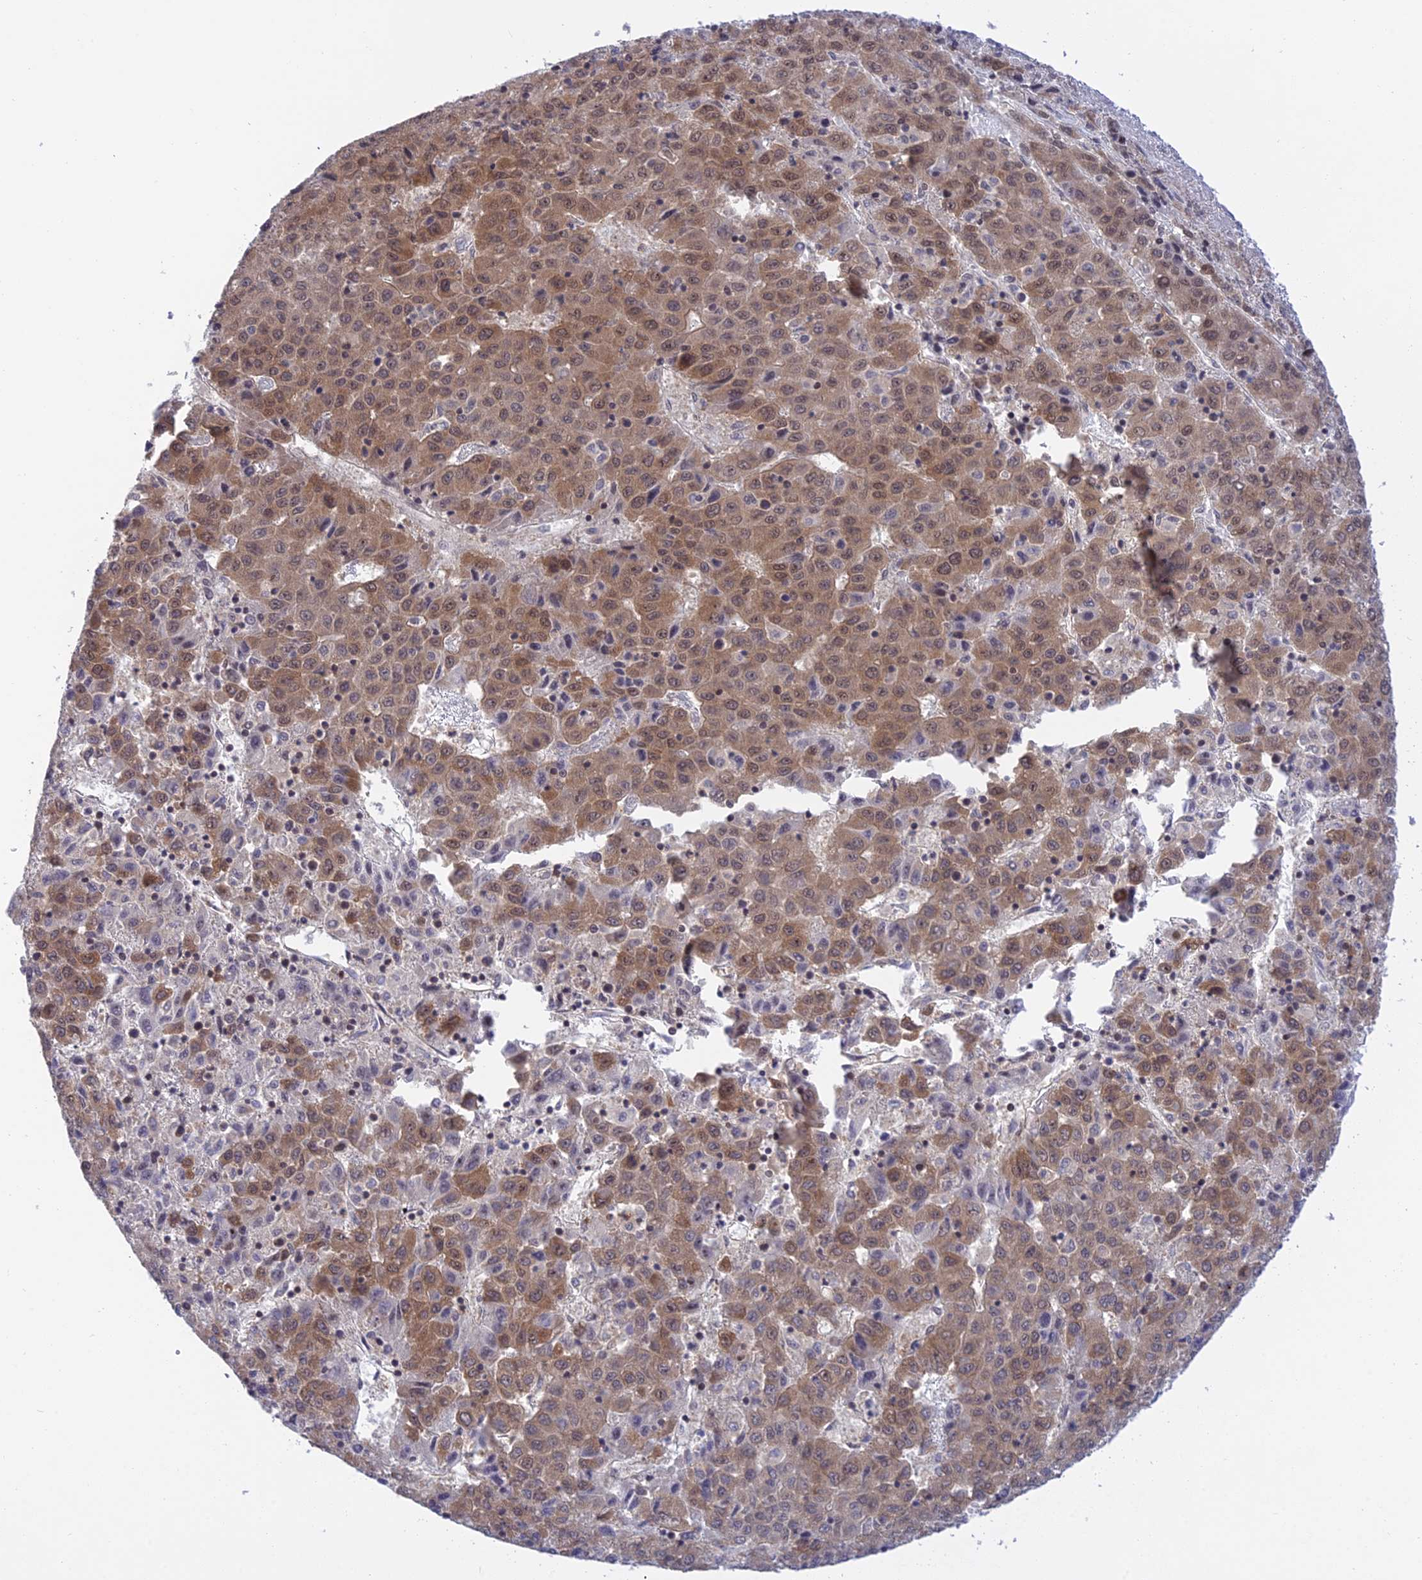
{"staining": {"intensity": "moderate", "quantity": ">75%", "location": "cytoplasmic/membranous,nuclear"}, "tissue": "liver cancer", "cell_type": "Tumor cells", "image_type": "cancer", "snomed": [{"axis": "morphology", "description": "Carcinoma, Hepatocellular, NOS"}, {"axis": "topography", "description": "Liver"}], "caption": "Immunohistochemistry micrograph of neoplastic tissue: liver cancer stained using immunohistochemistry demonstrates medium levels of moderate protein expression localized specifically in the cytoplasmic/membranous and nuclear of tumor cells, appearing as a cytoplasmic/membranous and nuclear brown color.", "gene": "TCEA1", "patient": {"sex": "female", "age": 53}}